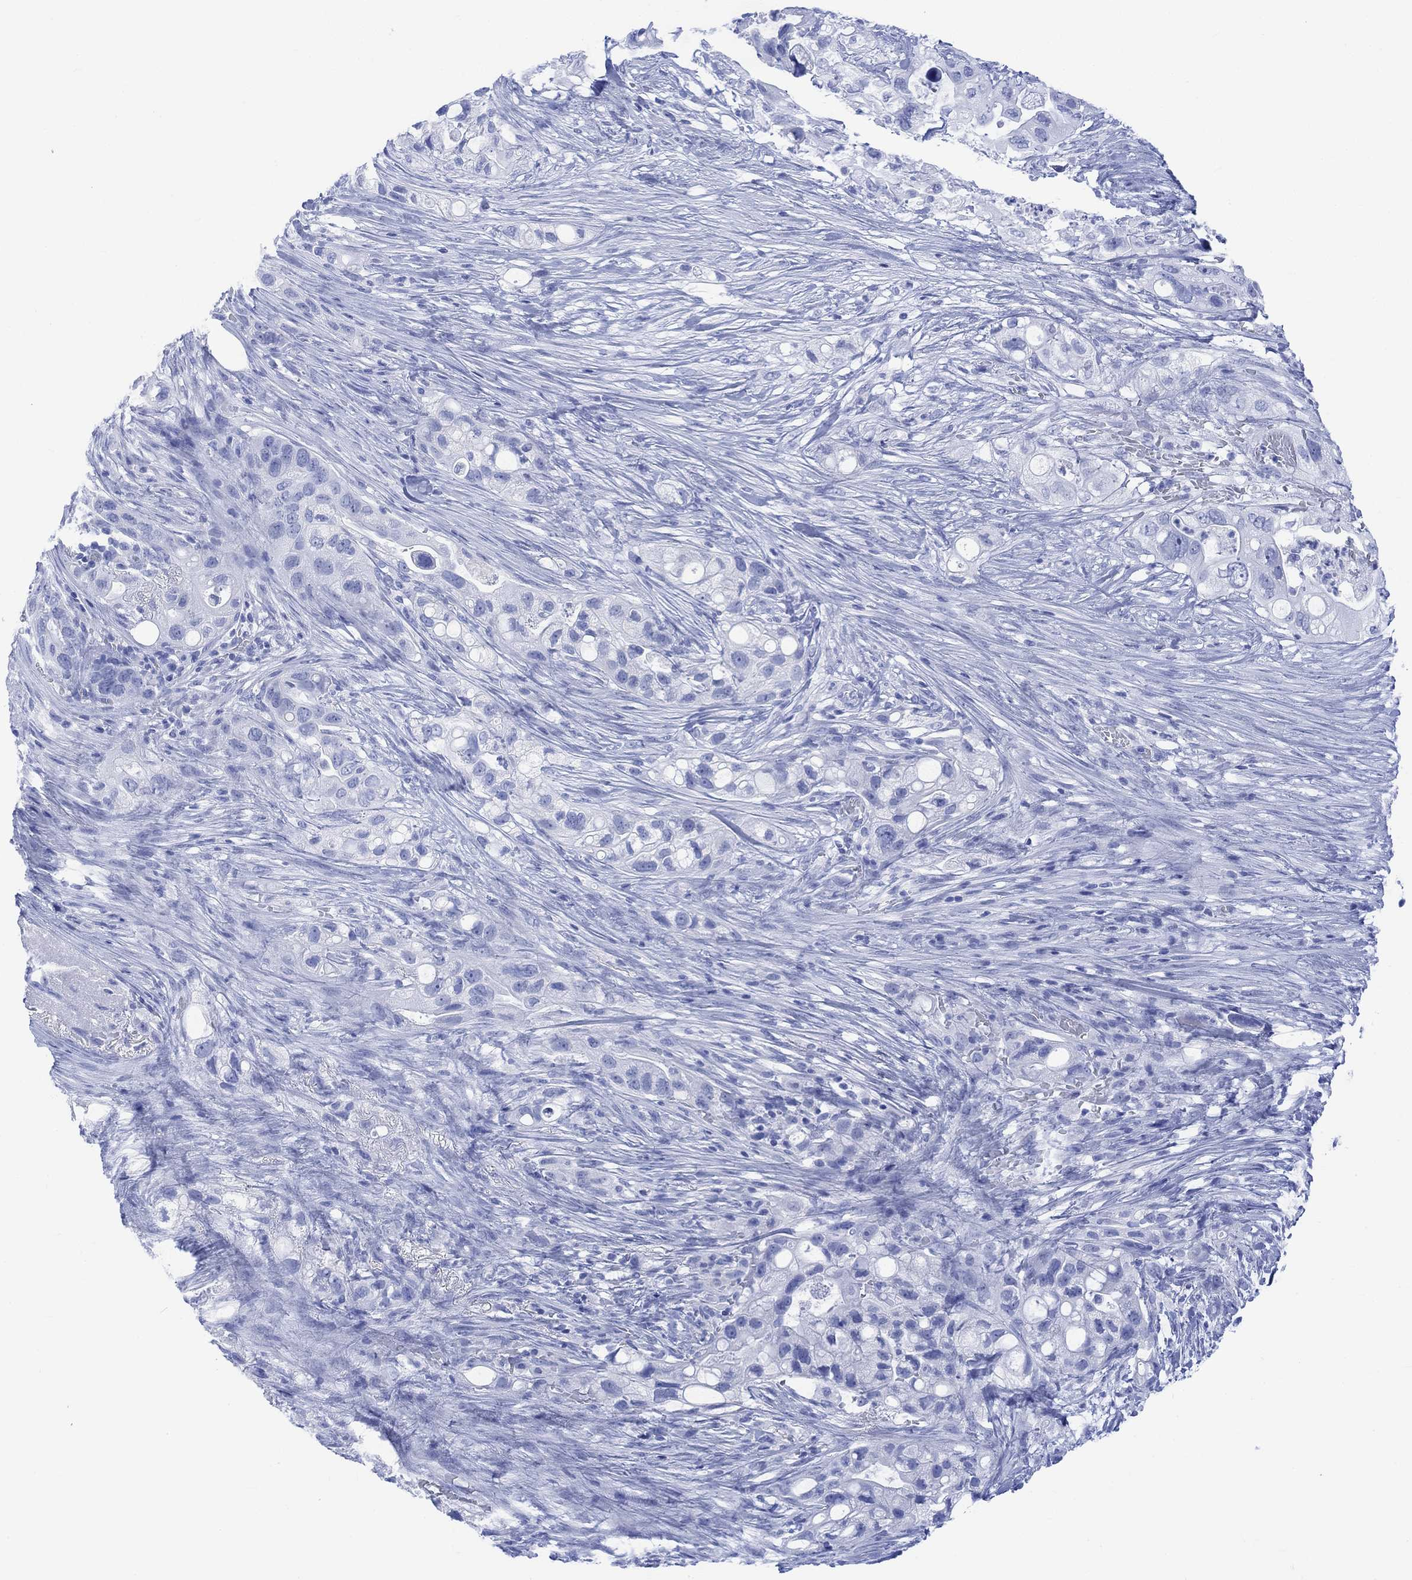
{"staining": {"intensity": "negative", "quantity": "none", "location": "none"}, "tissue": "pancreatic cancer", "cell_type": "Tumor cells", "image_type": "cancer", "snomed": [{"axis": "morphology", "description": "Adenocarcinoma, NOS"}, {"axis": "topography", "description": "Pancreas"}], "caption": "DAB immunohistochemical staining of adenocarcinoma (pancreatic) reveals no significant expression in tumor cells.", "gene": "CELF4", "patient": {"sex": "female", "age": 72}}